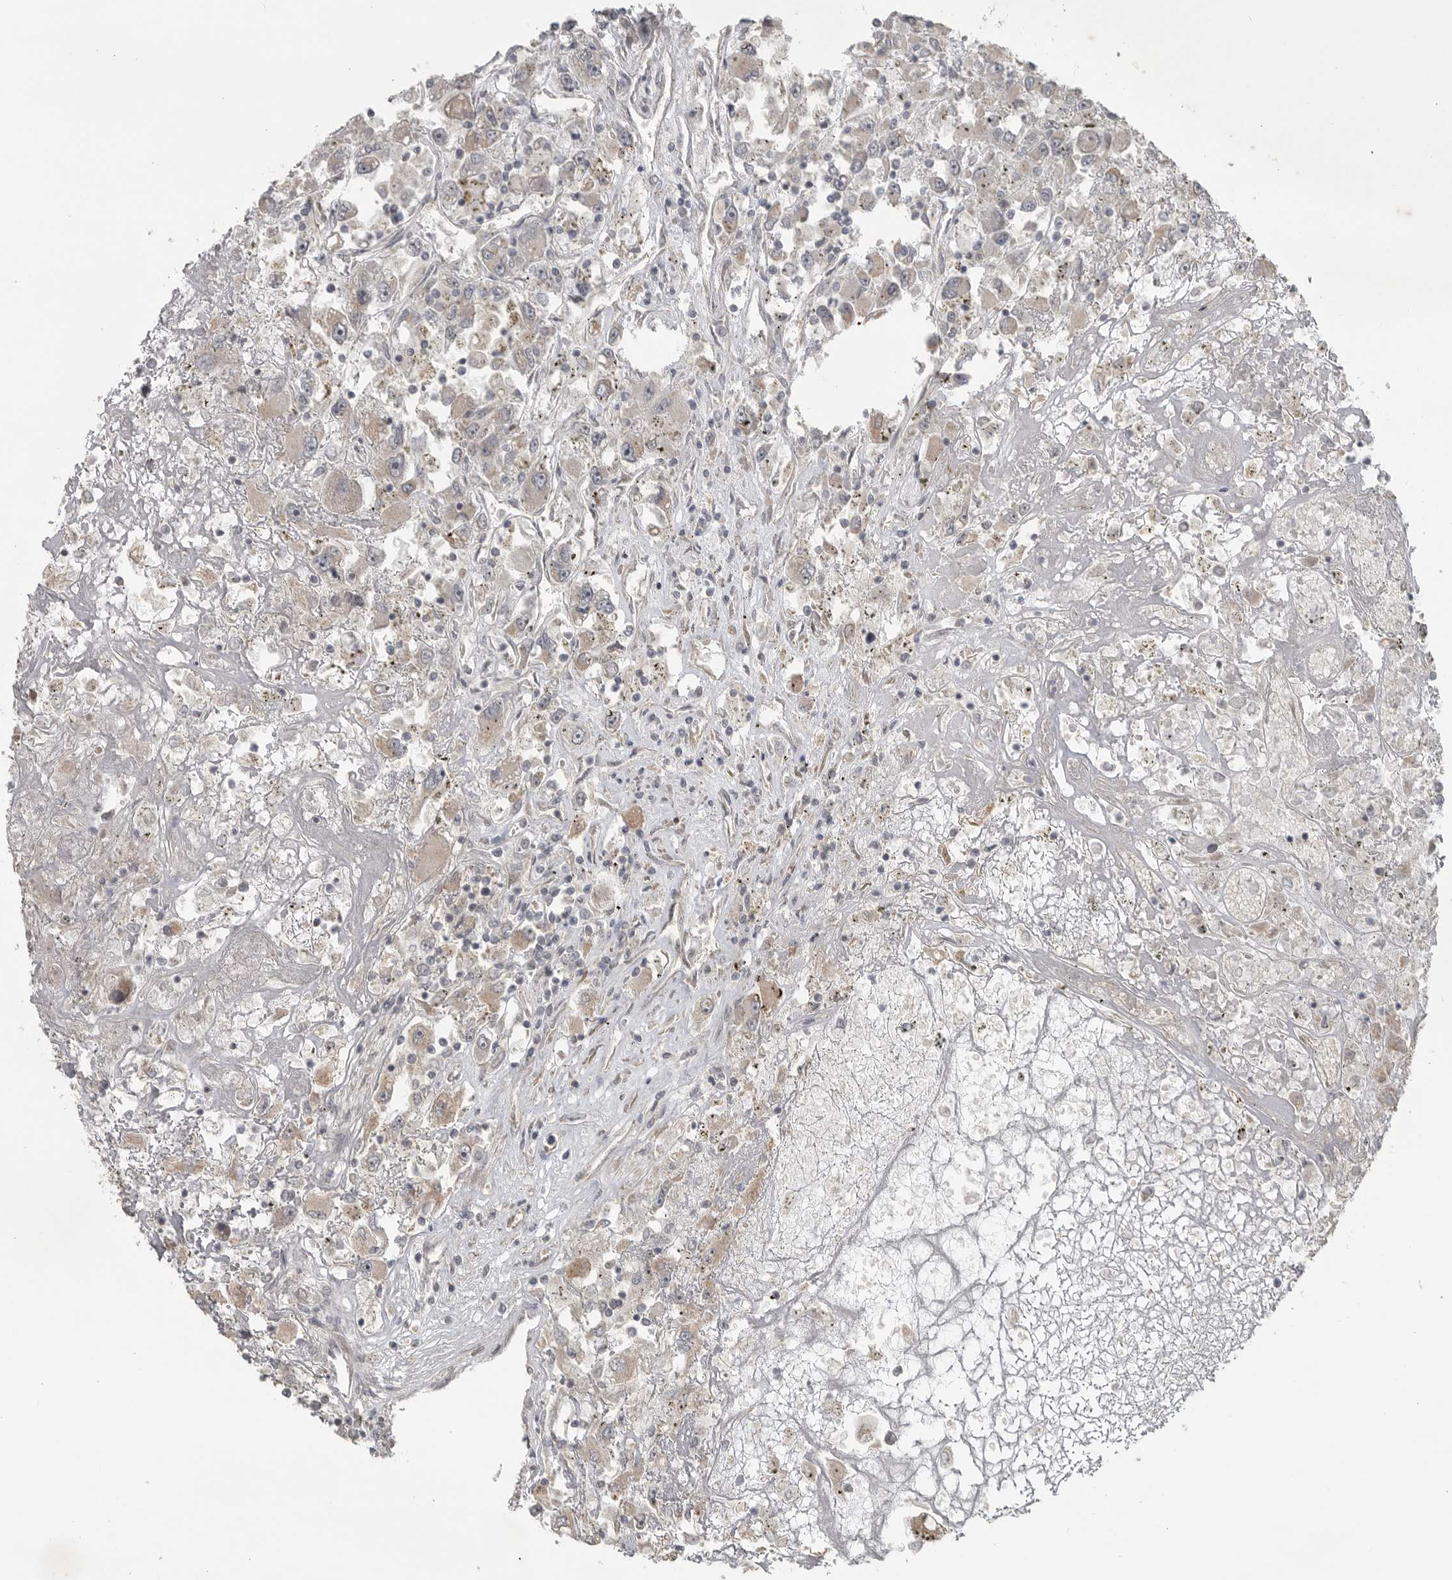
{"staining": {"intensity": "negative", "quantity": "none", "location": "none"}, "tissue": "renal cancer", "cell_type": "Tumor cells", "image_type": "cancer", "snomed": [{"axis": "morphology", "description": "Adenocarcinoma, NOS"}, {"axis": "topography", "description": "Kidney"}], "caption": "Immunohistochemical staining of renal cancer demonstrates no significant expression in tumor cells.", "gene": "LLGL1", "patient": {"sex": "female", "age": 52}}